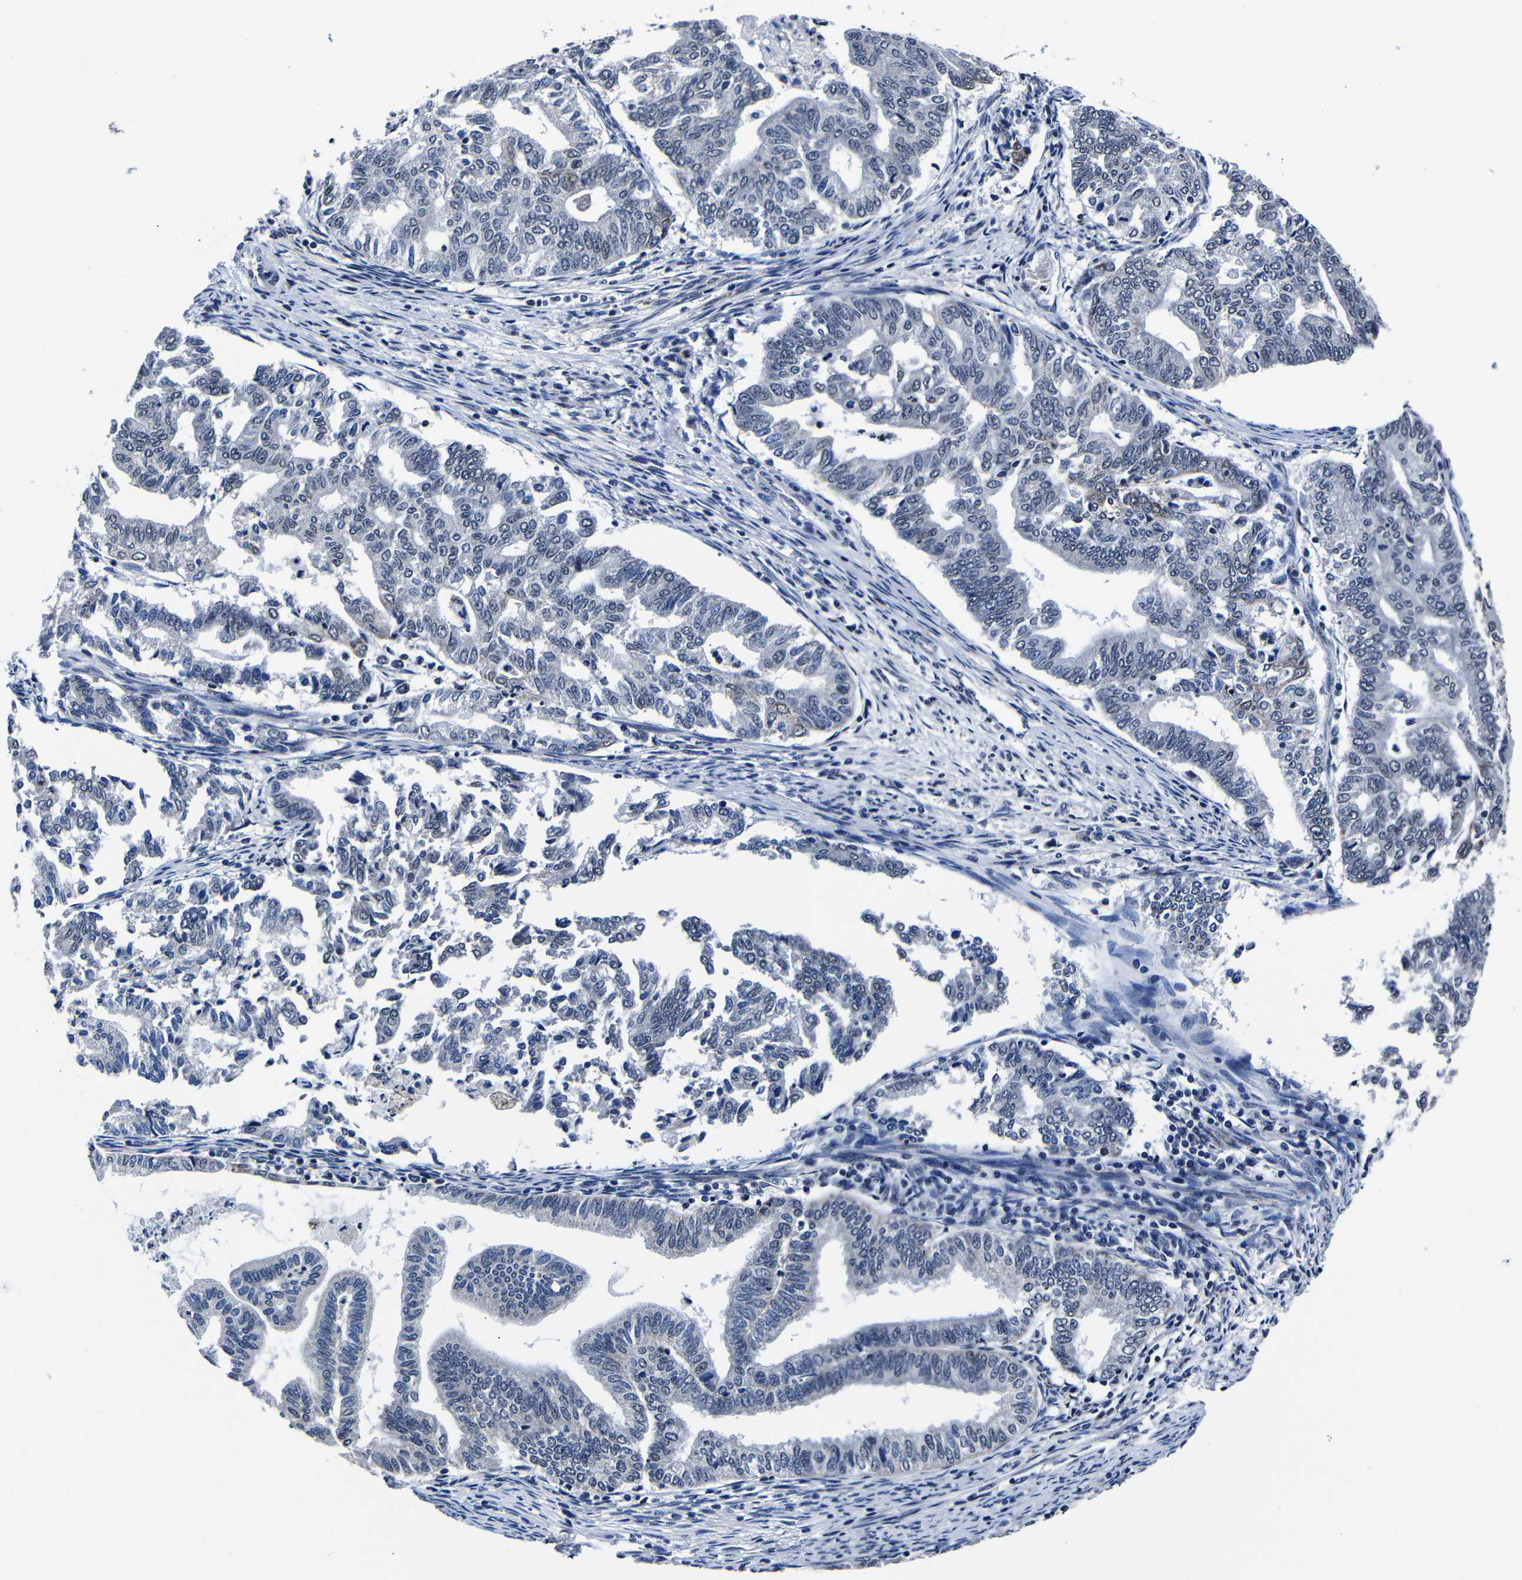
{"staining": {"intensity": "negative", "quantity": "none", "location": "none"}, "tissue": "endometrial cancer", "cell_type": "Tumor cells", "image_type": "cancer", "snomed": [{"axis": "morphology", "description": "Adenocarcinoma, NOS"}, {"axis": "topography", "description": "Endometrium"}], "caption": "Human endometrial adenocarcinoma stained for a protein using immunohistochemistry (IHC) displays no staining in tumor cells.", "gene": "DEPP1", "patient": {"sex": "female", "age": 79}}